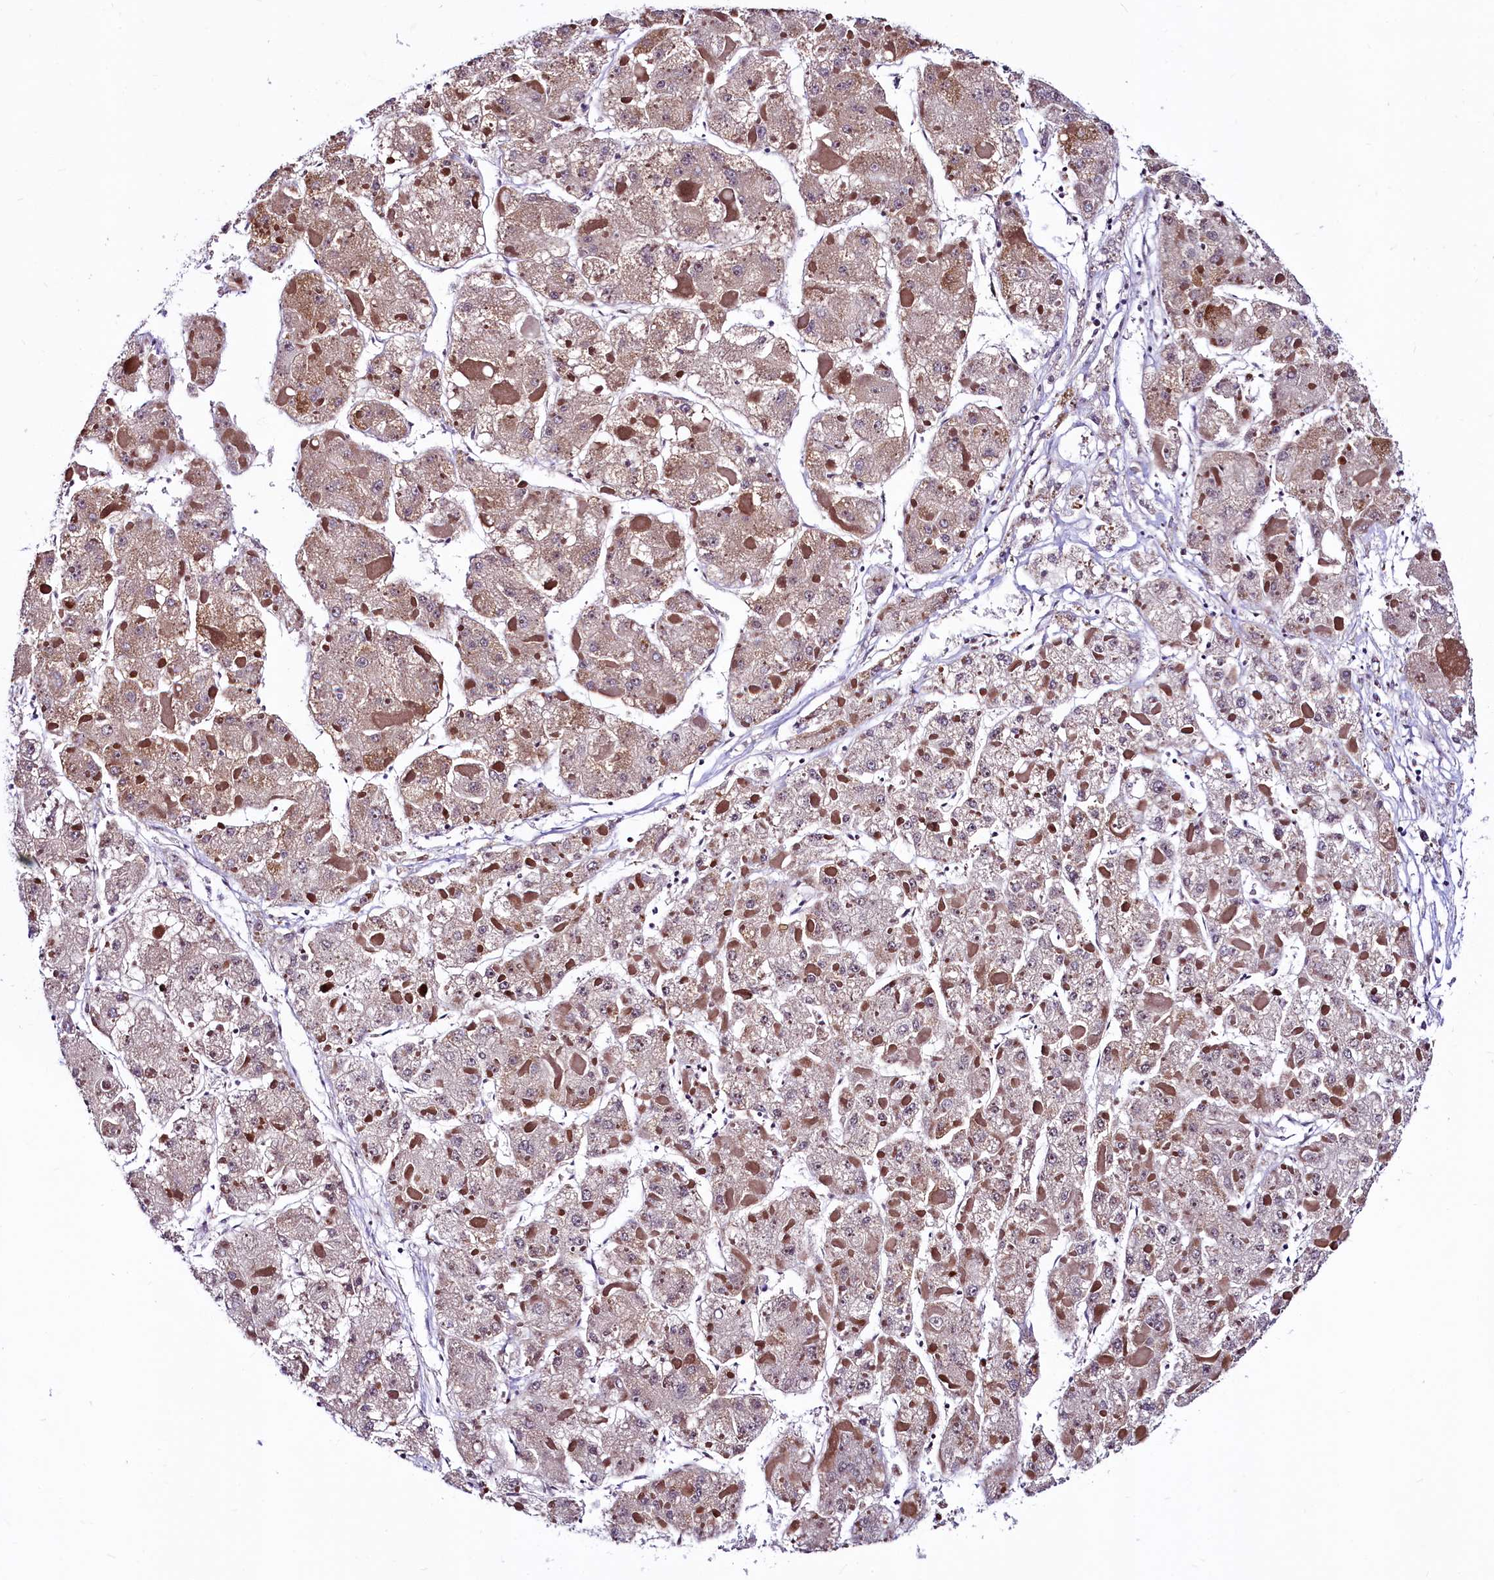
{"staining": {"intensity": "moderate", "quantity": ">75%", "location": "cytoplasmic/membranous"}, "tissue": "liver cancer", "cell_type": "Tumor cells", "image_type": "cancer", "snomed": [{"axis": "morphology", "description": "Carcinoma, Hepatocellular, NOS"}, {"axis": "topography", "description": "Liver"}], "caption": "Moderate cytoplasmic/membranous expression for a protein is present in about >75% of tumor cells of liver cancer (hepatocellular carcinoma) using immunohistochemistry (IHC).", "gene": "LEUTX", "patient": {"sex": "female", "age": 73}}